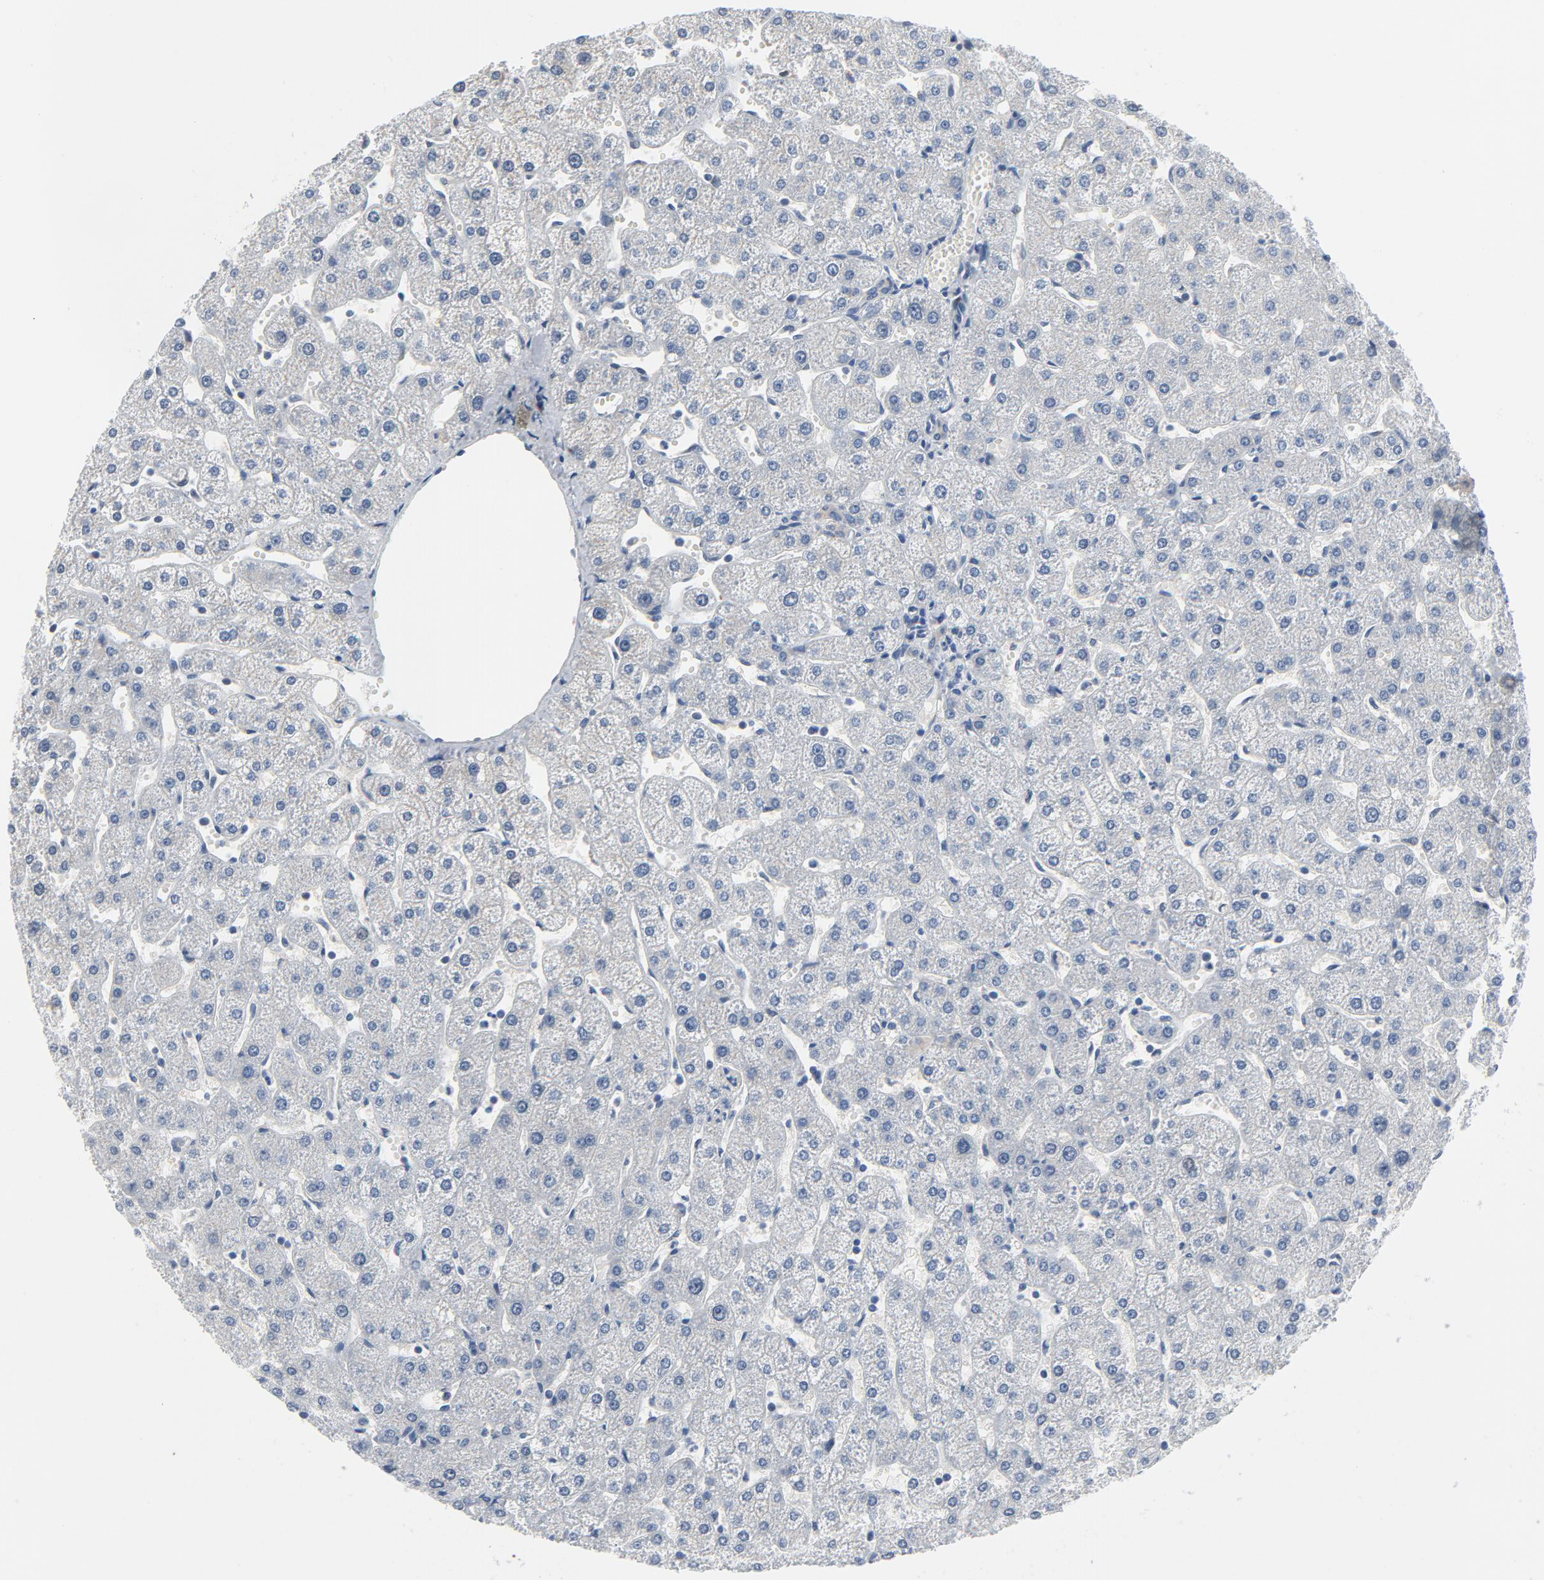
{"staining": {"intensity": "negative", "quantity": "none", "location": "none"}, "tissue": "liver", "cell_type": "Cholangiocytes", "image_type": "normal", "snomed": [{"axis": "morphology", "description": "Normal tissue, NOS"}, {"axis": "topography", "description": "Liver"}], "caption": "Immunohistochemical staining of benign human liver demonstrates no significant staining in cholangiocytes.", "gene": "YIPF6", "patient": {"sex": "male", "age": 67}}